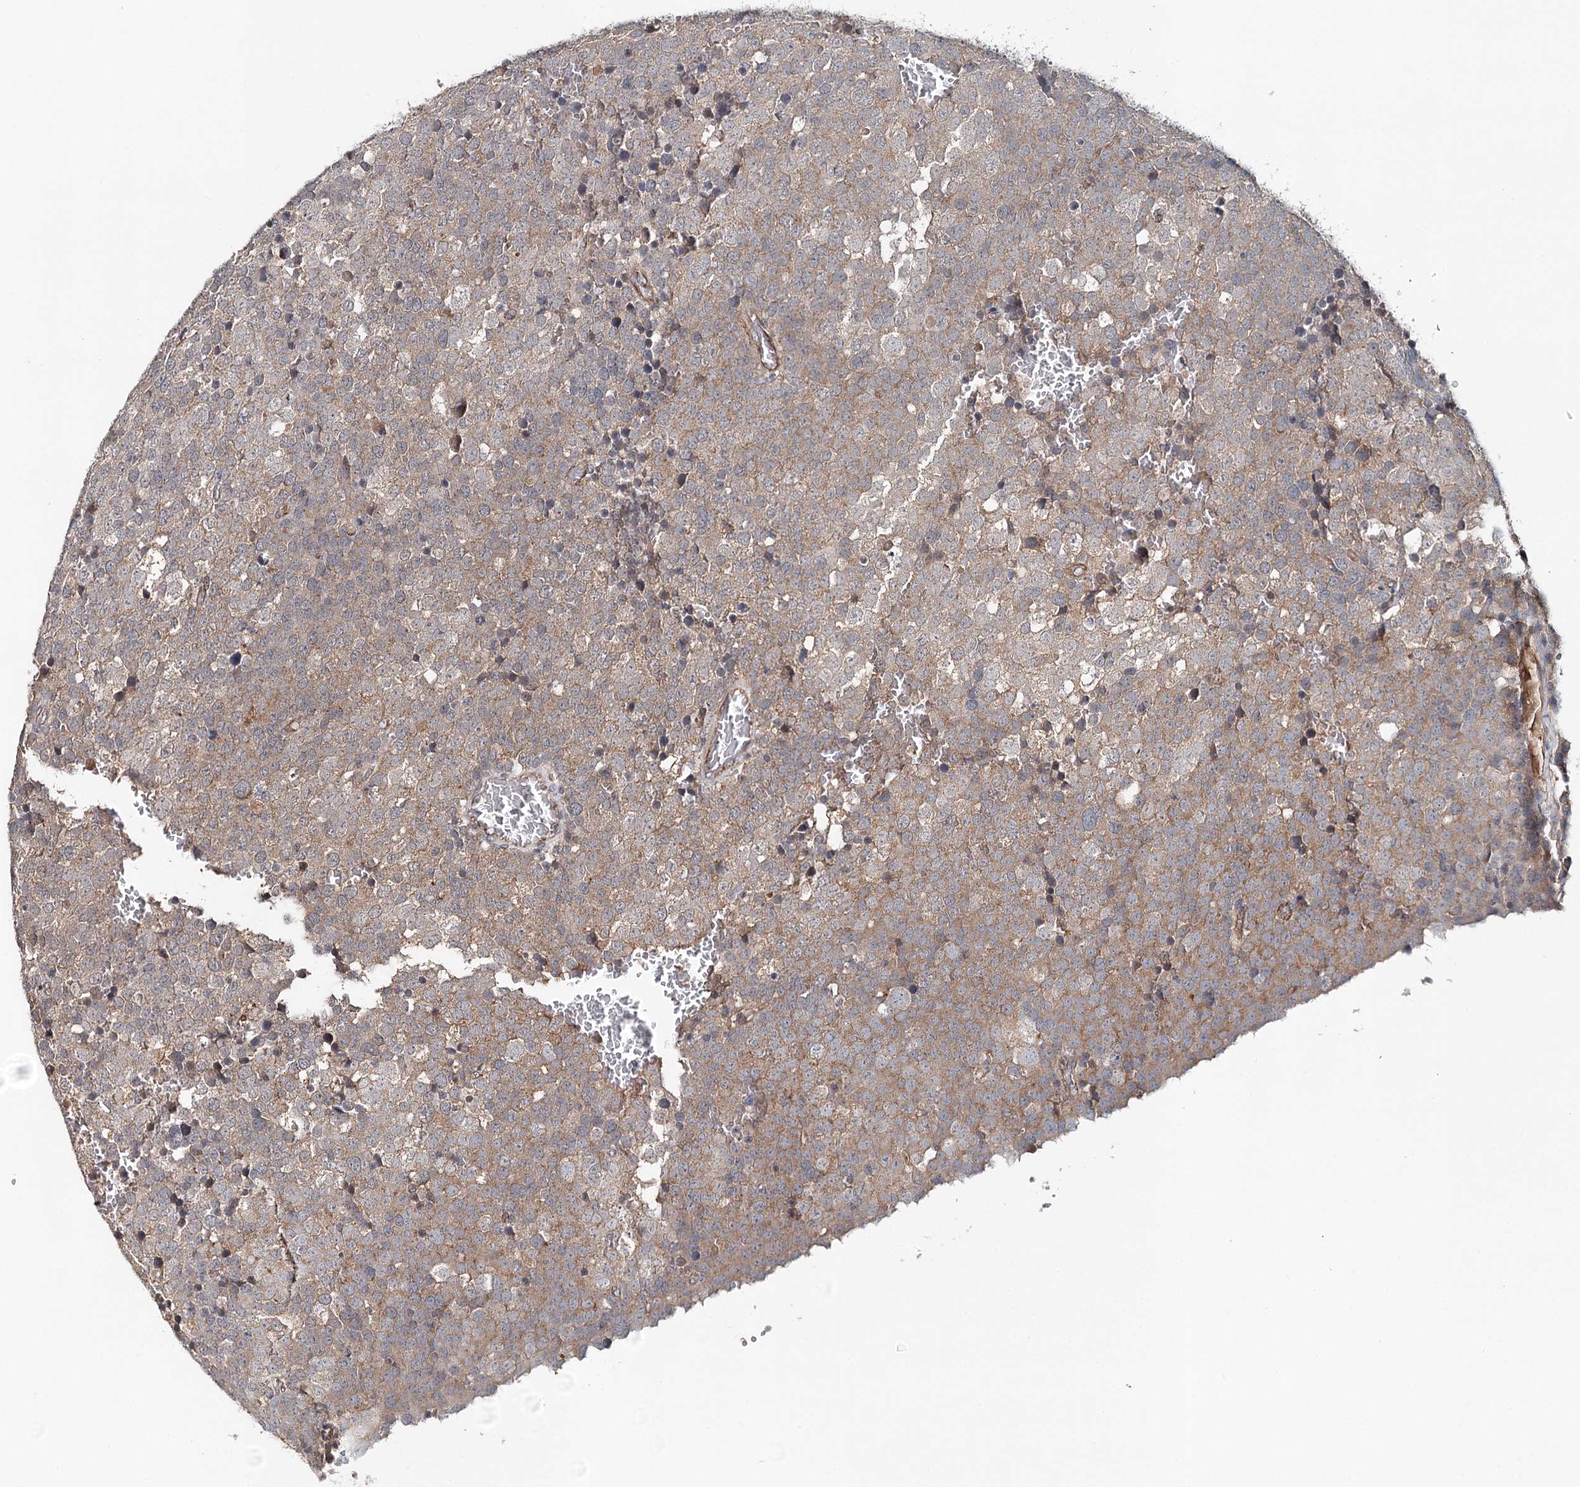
{"staining": {"intensity": "moderate", "quantity": ">75%", "location": "cytoplasmic/membranous"}, "tissue": "testis cancer", "cell_type": "Tumor cells", "image_type": "cancer", "snomed": [{"axis": "morphology", "description": "Seminoma, NOS"}, {"axis": "topography", "description": "Testis"}], "caption": "Brown immunohistochemical staining in testis cancer demonstrates moderate cytoplasmic/membranous expression in approximately >75% of tumor cells.", "gene": "SYNPO", "patient": {"sex": "male", "age": 71}}